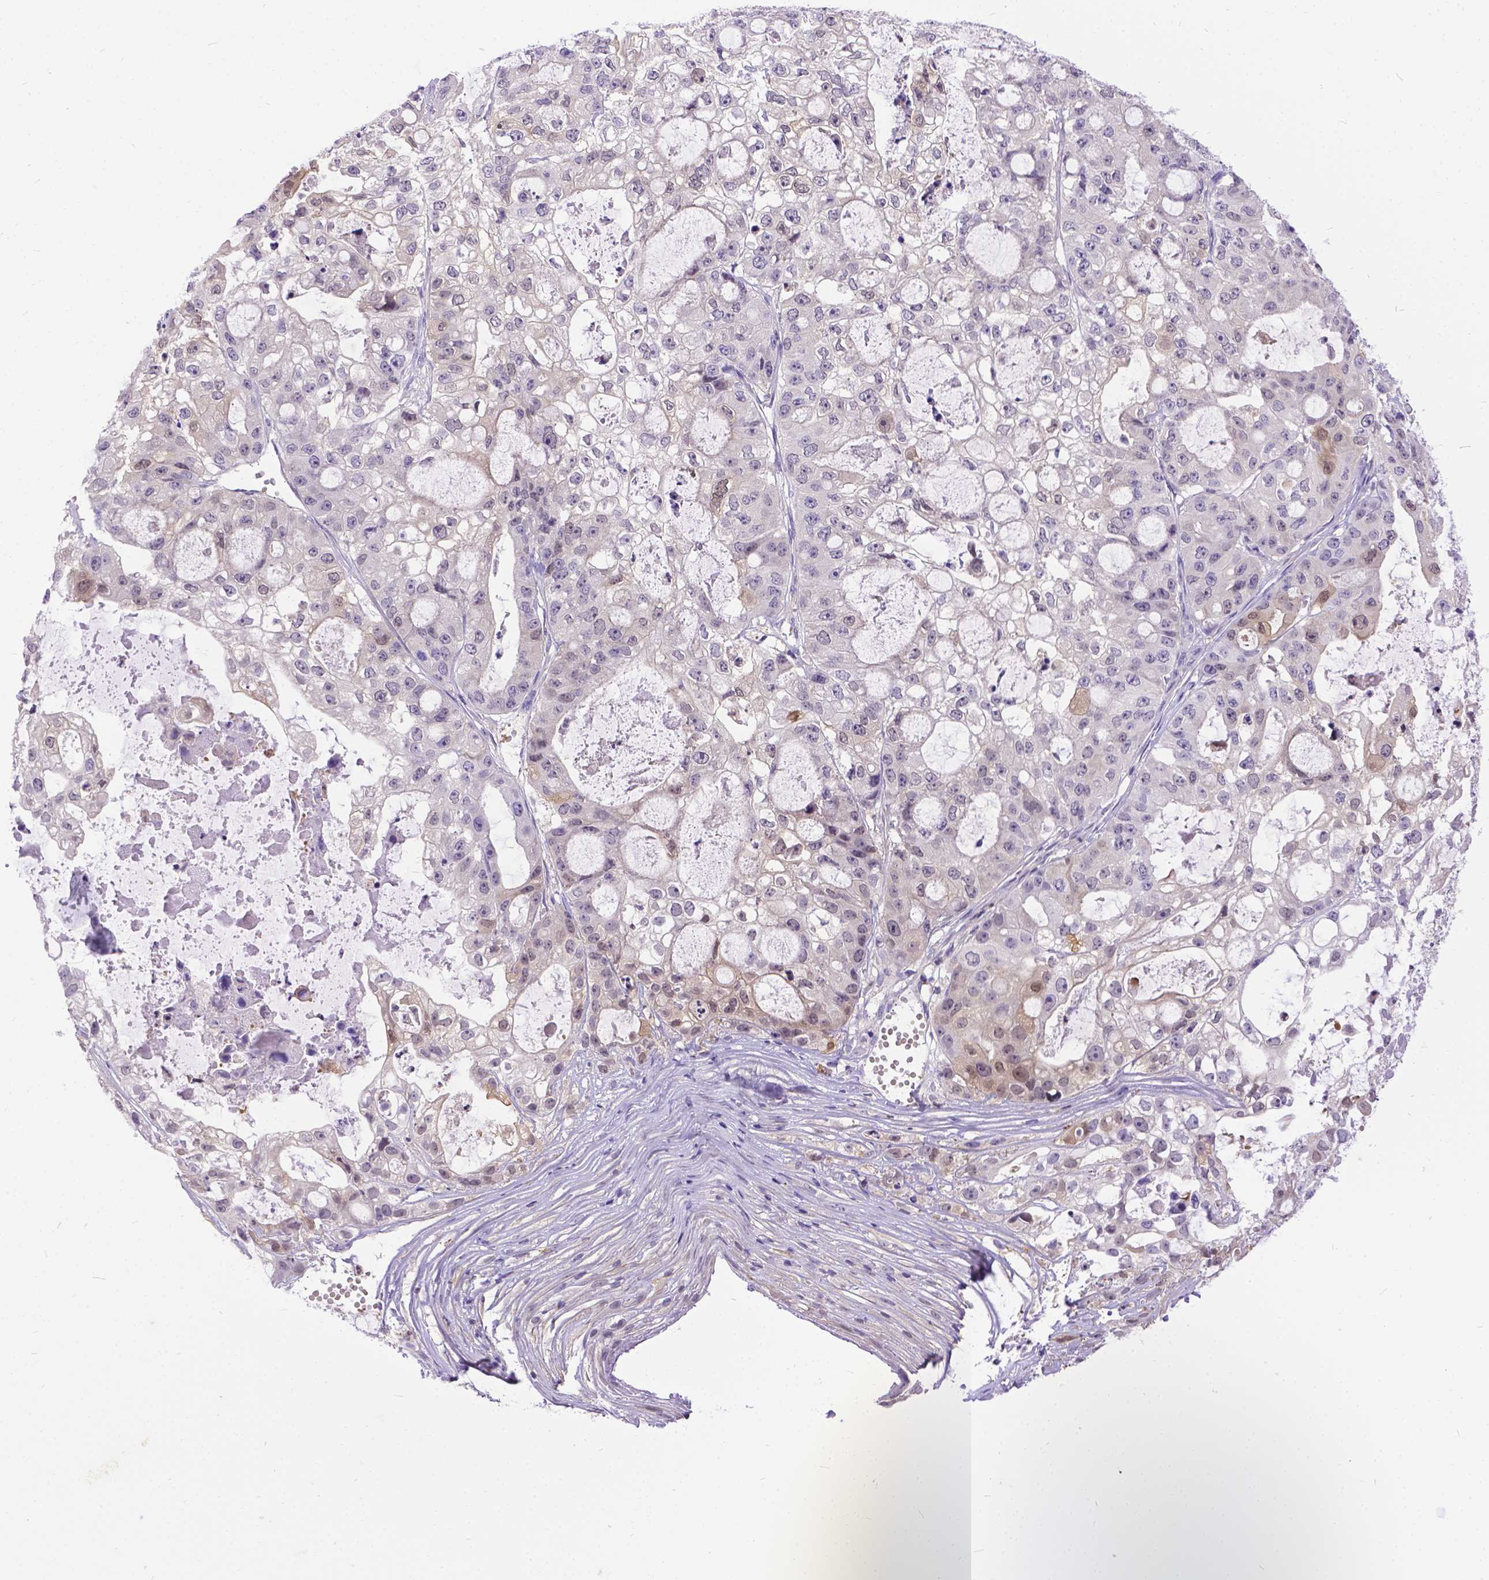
{"staining": {"intensity": "weak", "quantity": "<25%", "location": "cytoplasmic/membranous,nuclear"}, "tissue": "ovarian cancer", "cell_type": "Tumor cells", "image_type": "cancer", "snomed": [{"axis": "morphology", "description": "Cystadenocarcinoma, serous, NOS"}, {"axis": "topography", "description": "Ovary"}], "caption": "This is an immunohistochemistry (IHC) image of ovarian cancer. There is no staining in tumor cells.", "gene": "TMEM169", "patient": {"sex": "female", "age": 56}}